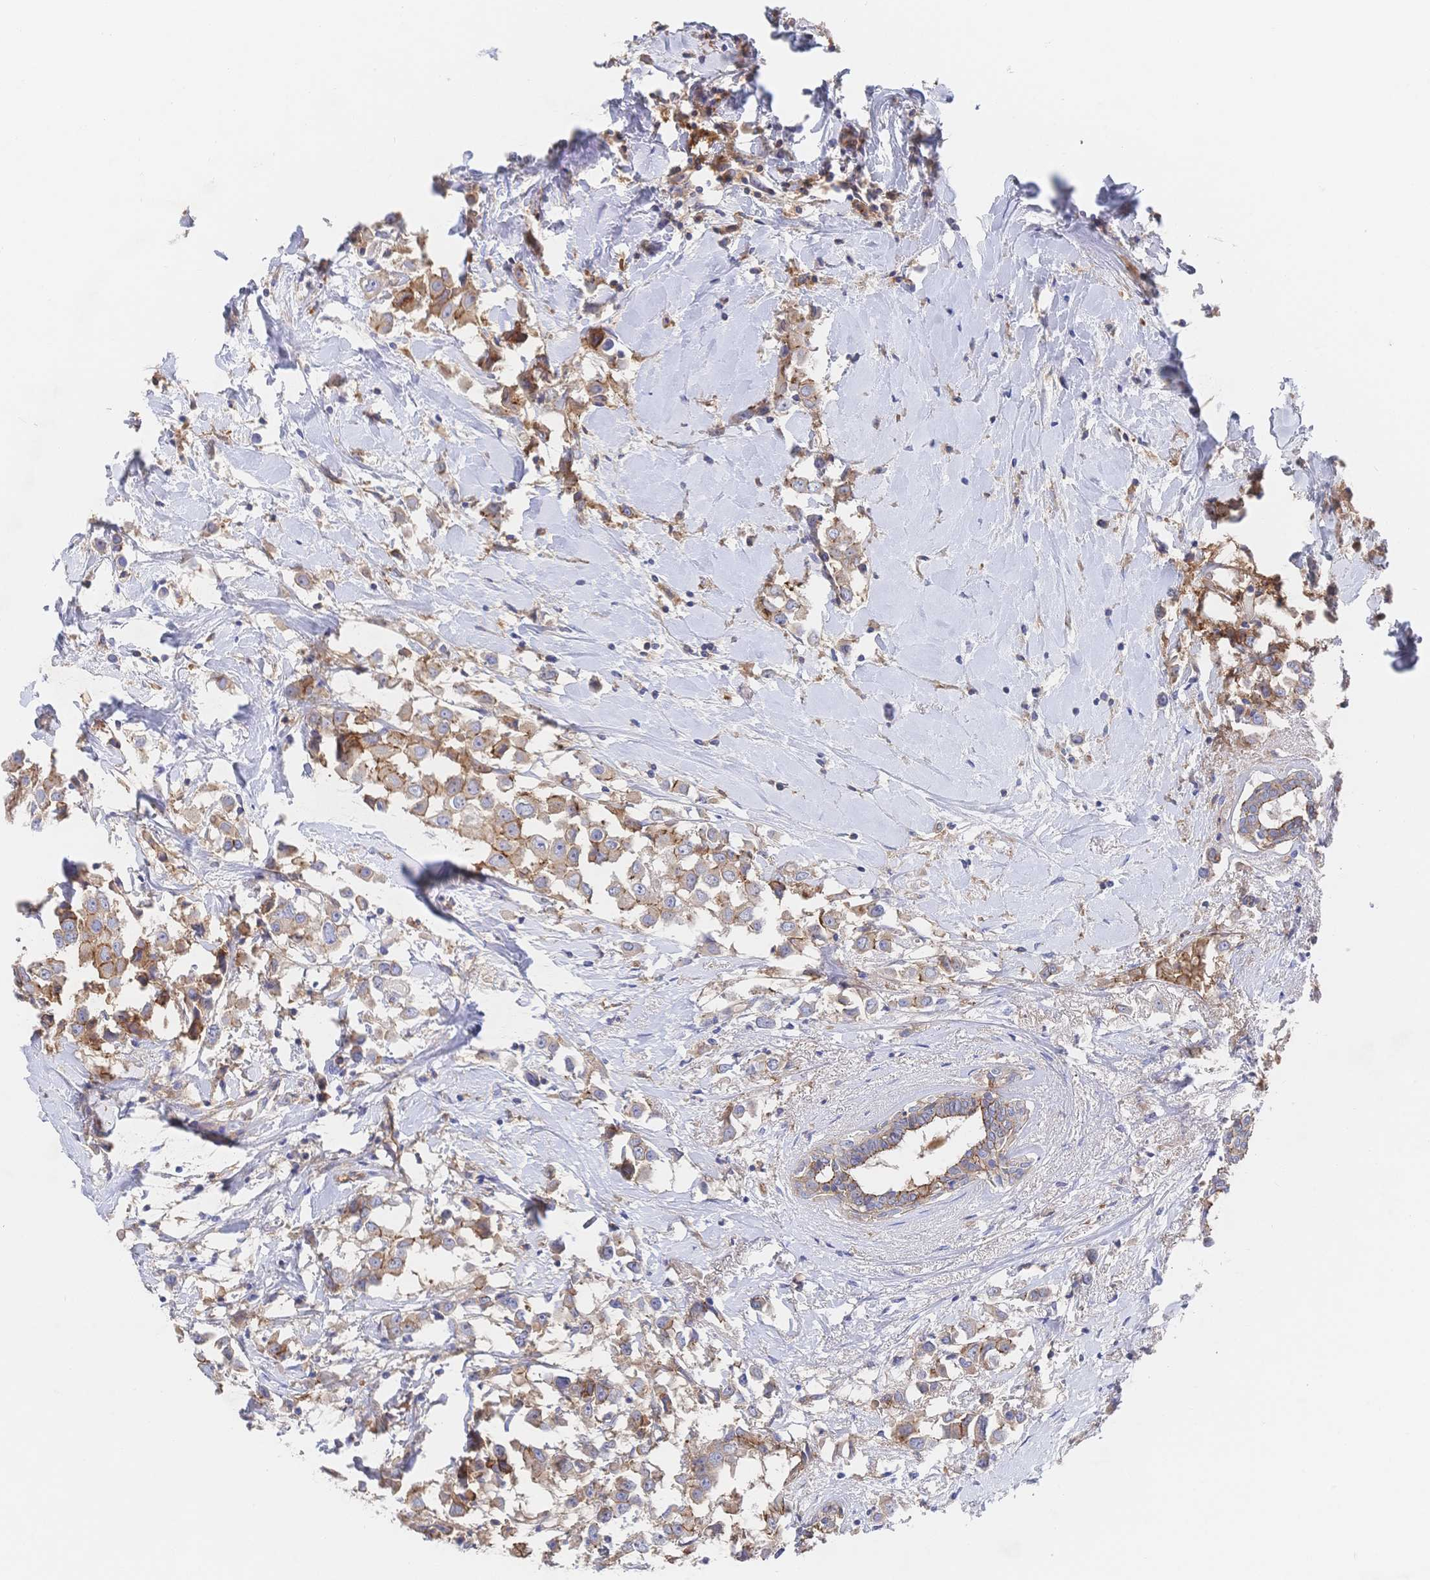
{"staining": {"intensity": "moderate", "quantity": ">75%", "location": "cytoplasmic/membranous"}, "tissue": "breast cancer", "cell_type": "Tumor cells", "image_type": "cancer", "snomed": [{"axis": "morphology", "description": "Duct carcinoma"}, {"axis": "topography", "description": "Breast"}], "caption": "IHC micrograph of neoplastic tissue: human breast infiltrating ductal carcinoma stained using immunohistochemistry (IHC) reveals medium levels of moderate protein expression localized specifically in the cytoplasmic/membranous of tumor cells, appearing as a cytoplasmic/membranous brown color.", "gene": "F11R", "patient": {"sex": "female", "age": 61}}